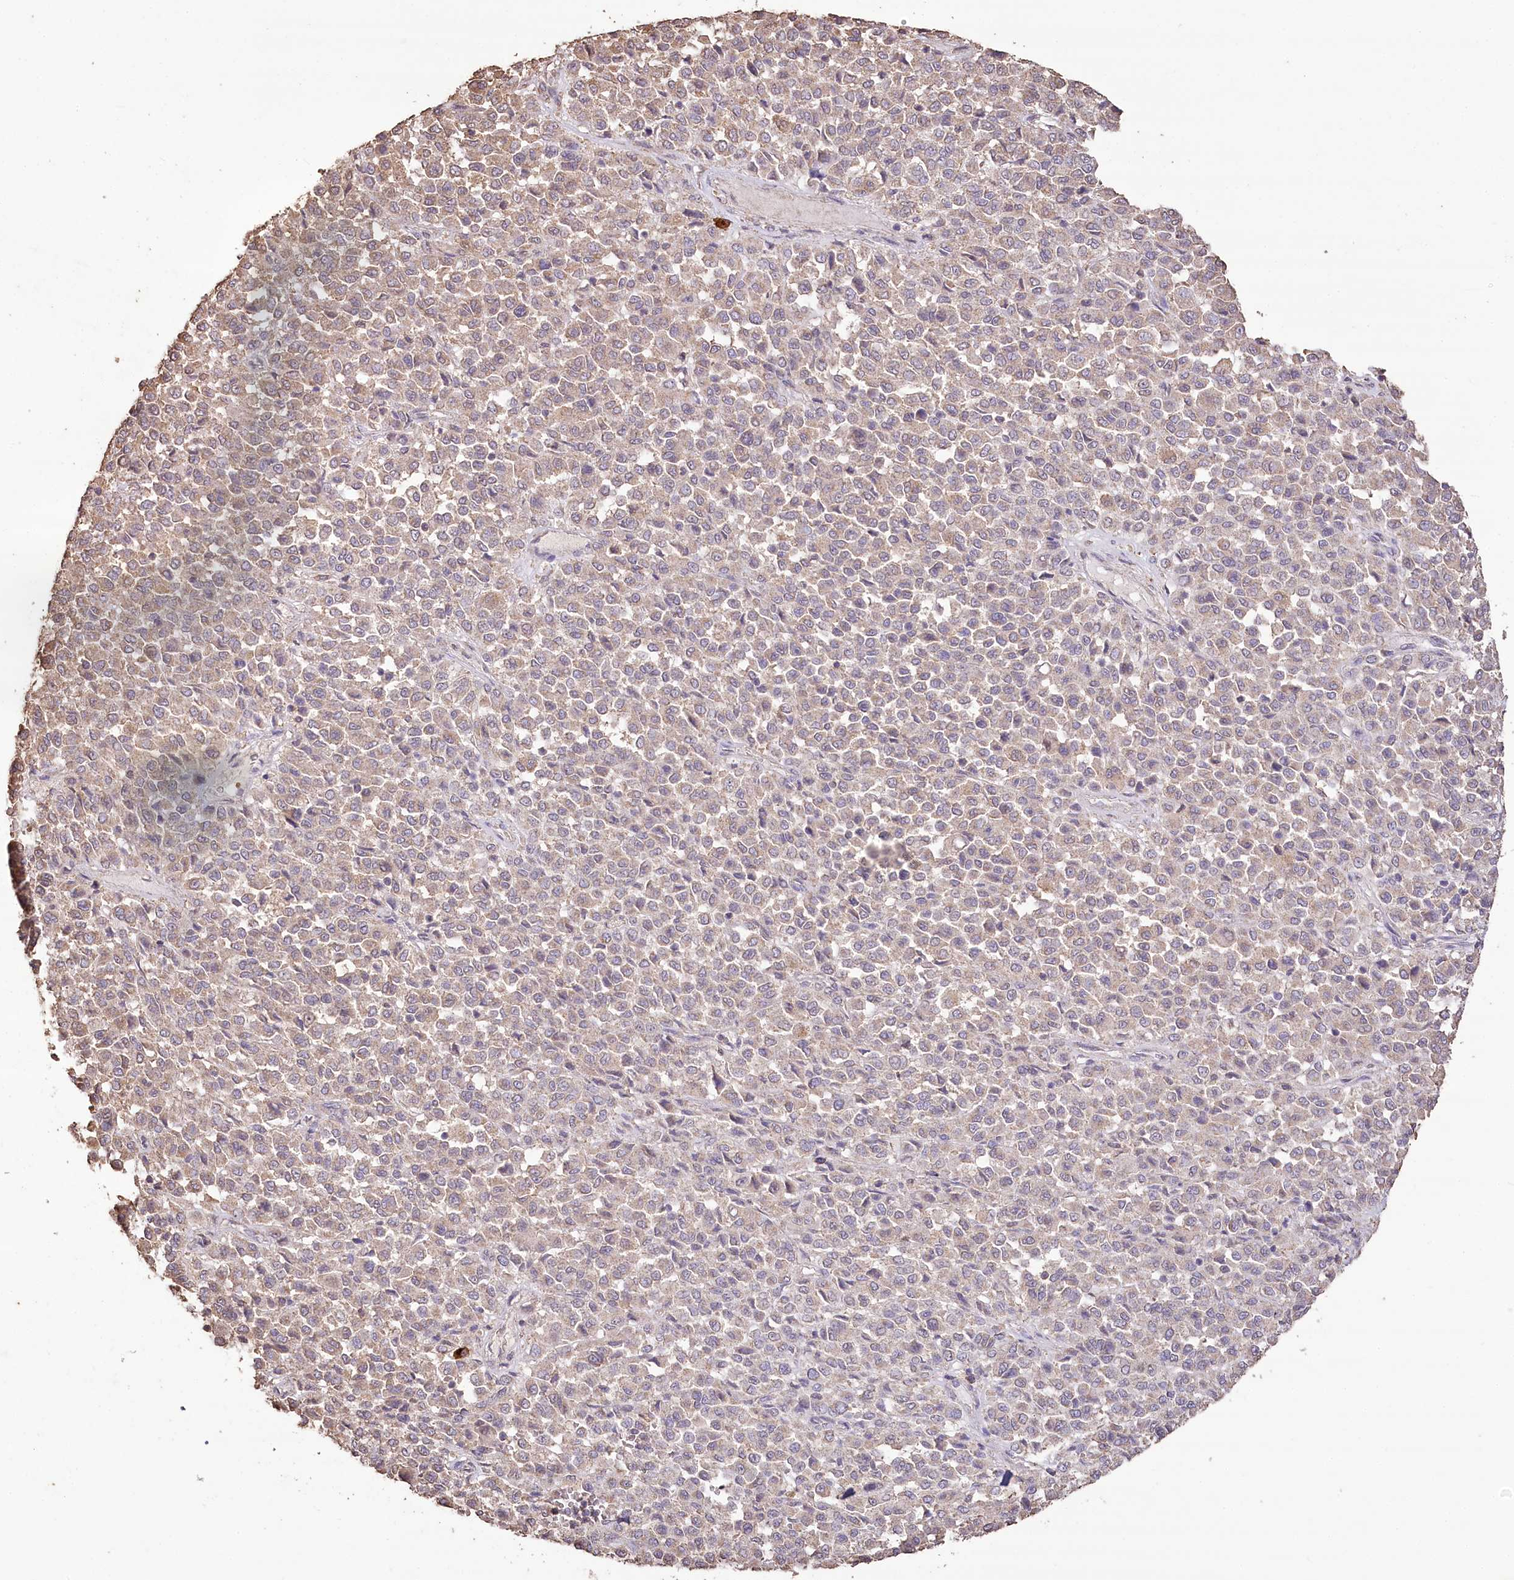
{"staining": {"intensity": "weak", "quantity": "<25%", "location": "cytoplasmic/membranous"}, "tissue": "melanoma", "cell_type": "Tumor cells", "image_type": "cancer", "snomed": [{"axis": "morphology", "description": "Malignant melanoma, Metastatic site"}, {"axis": "topography", "description": "Pancreas"}], "caption": "A histopathology image of melanoma stained for a protein reveals no brown staining in tumor cells.", "gene": "IREB2", "patient": {"sex": "female", "age": 30}}